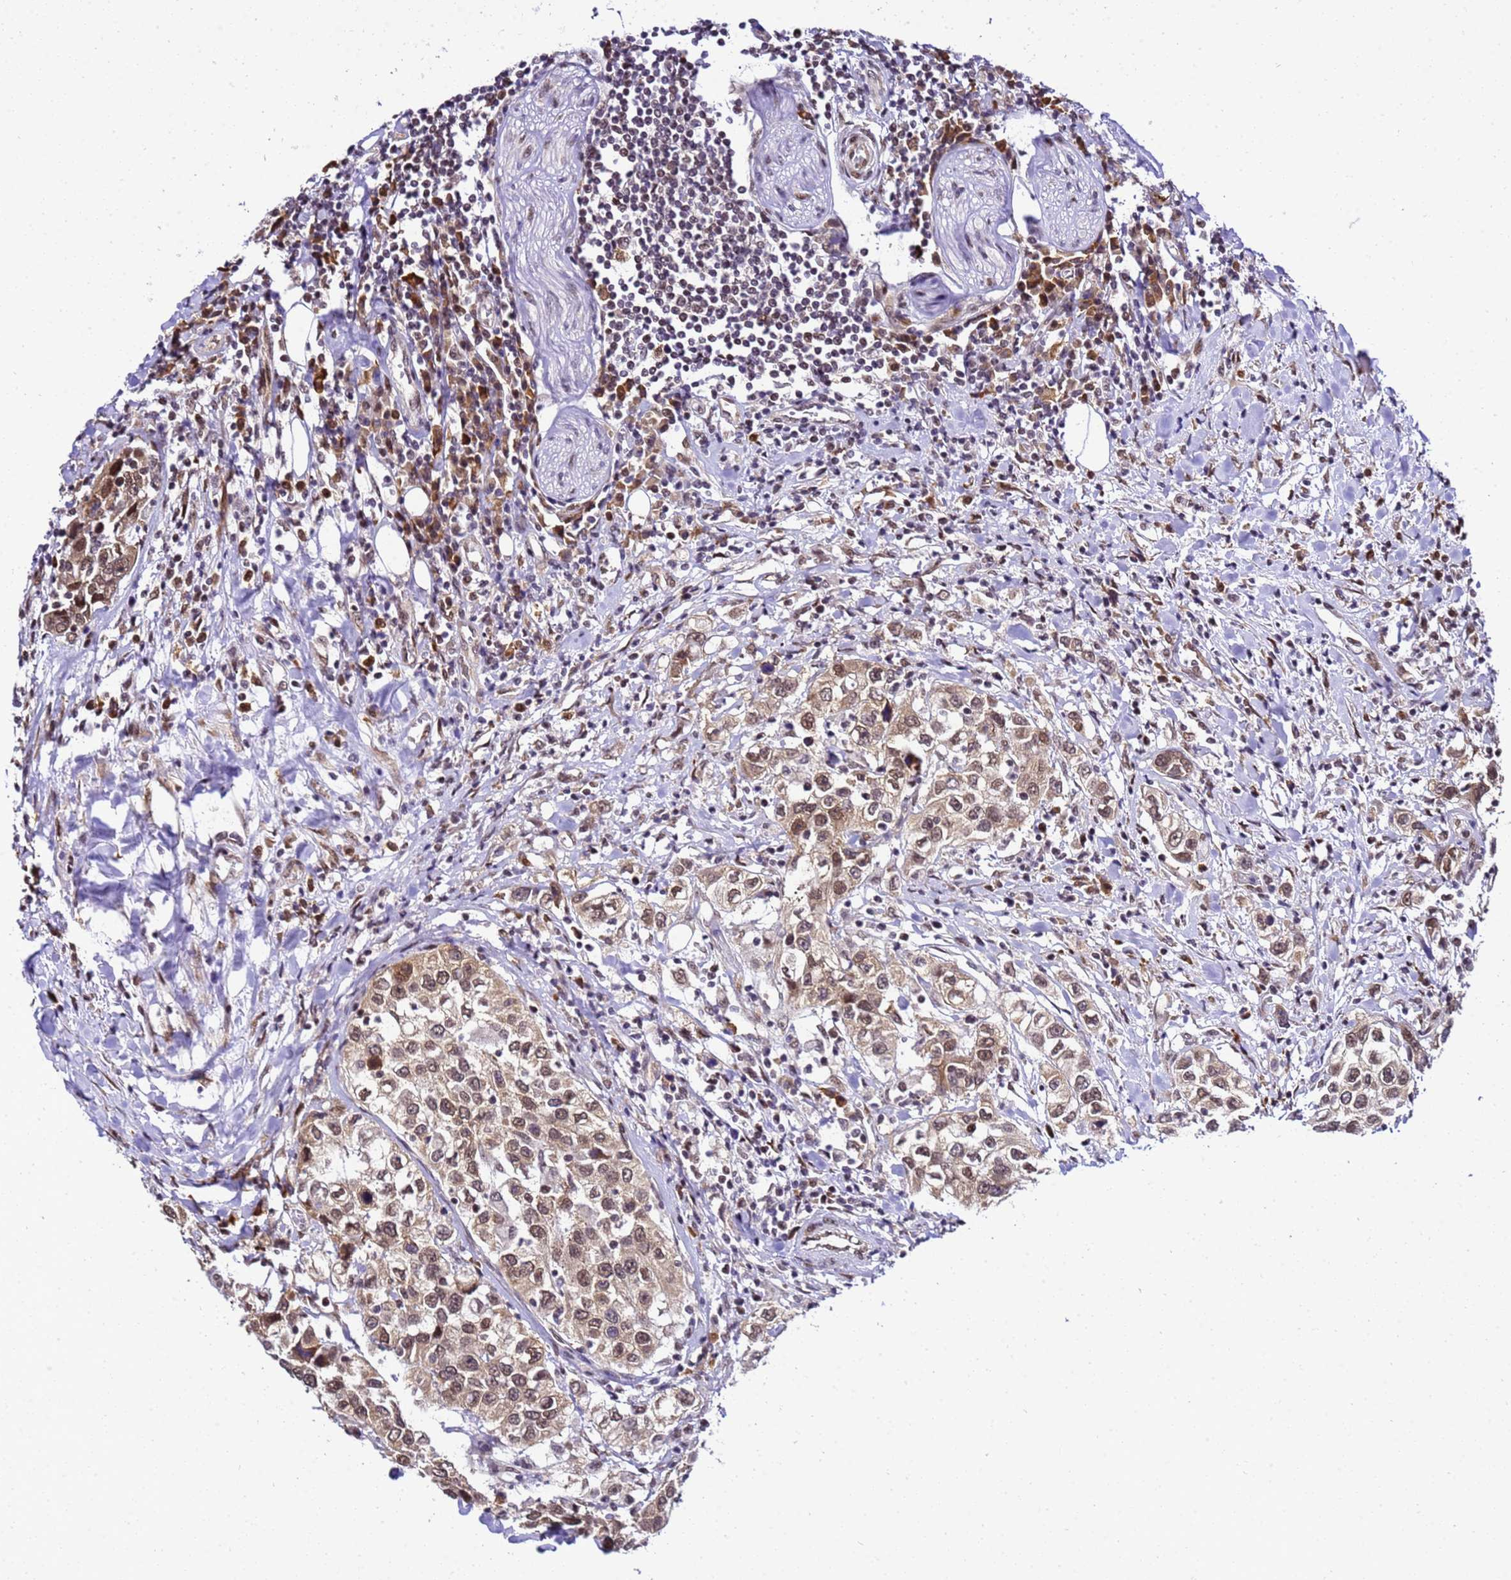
{"staining": {"intensity": "moderate", "quantity": ">75%", "location": "cytoplasmic/membranous,nuclear"}, "tissue": "urothelial cancer", "cell_type": "Tumor cells", "image_type": "cancer", "snomed": [{"axis": "morphology", "description": "Urothelial carcinoma, High grade"}, {"axis": "topography", "description": "Urinary bladder"}], "caption": "Immunohistochemical staining of human high-grade urothelial carcinoma displays moderate cytoplasmic/membranous and nuclear protein expression in about >75% of tumor cells. The staining is performed using DAB (3,3'-diaminobenzidine) brown chromogen to label protein expression. The nuclei are counter-stained blue using hematoxylin.", "gene": "SMN1", "patient": {"sex": "female", "age": 80}}